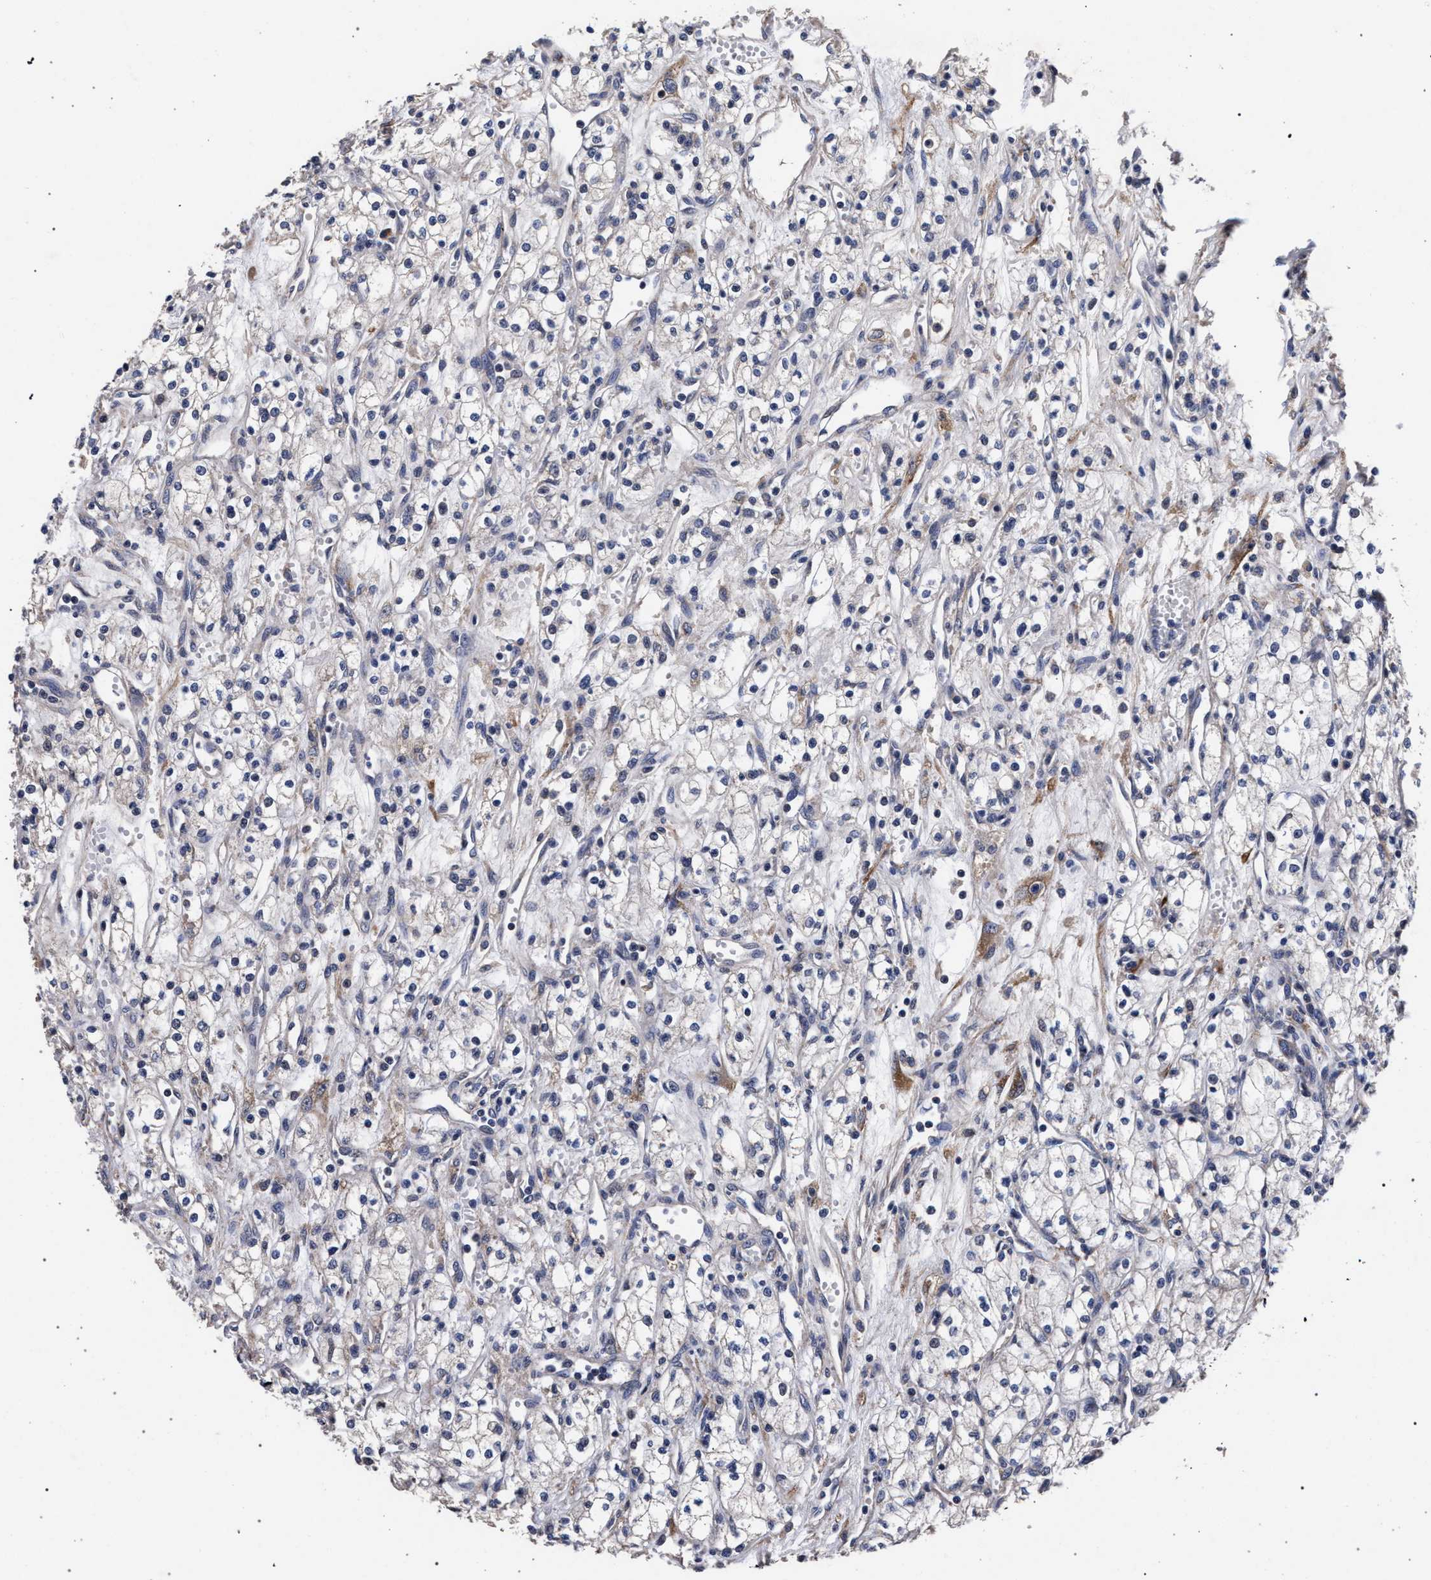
{"staining": {"intensity": "negative", "quantity": "none", "location": "none"}, "tissue": "renal cancer", "cell_type": "Tumor cells", "image_type": "cancer", "snomed": [{"axis": "morphology", "description": "Adenocarcinoma, NOS"}, {"axis": "topography", "description": "Kidney"}], "caption": "Immunohistochemistry (IHC) photomicrograph of human renal cancer stained for a protein (brown), which demonstrates no expression in tumor cells.", "gene": "CFAP95", "patient": {"sex": "male", "age": 59}}